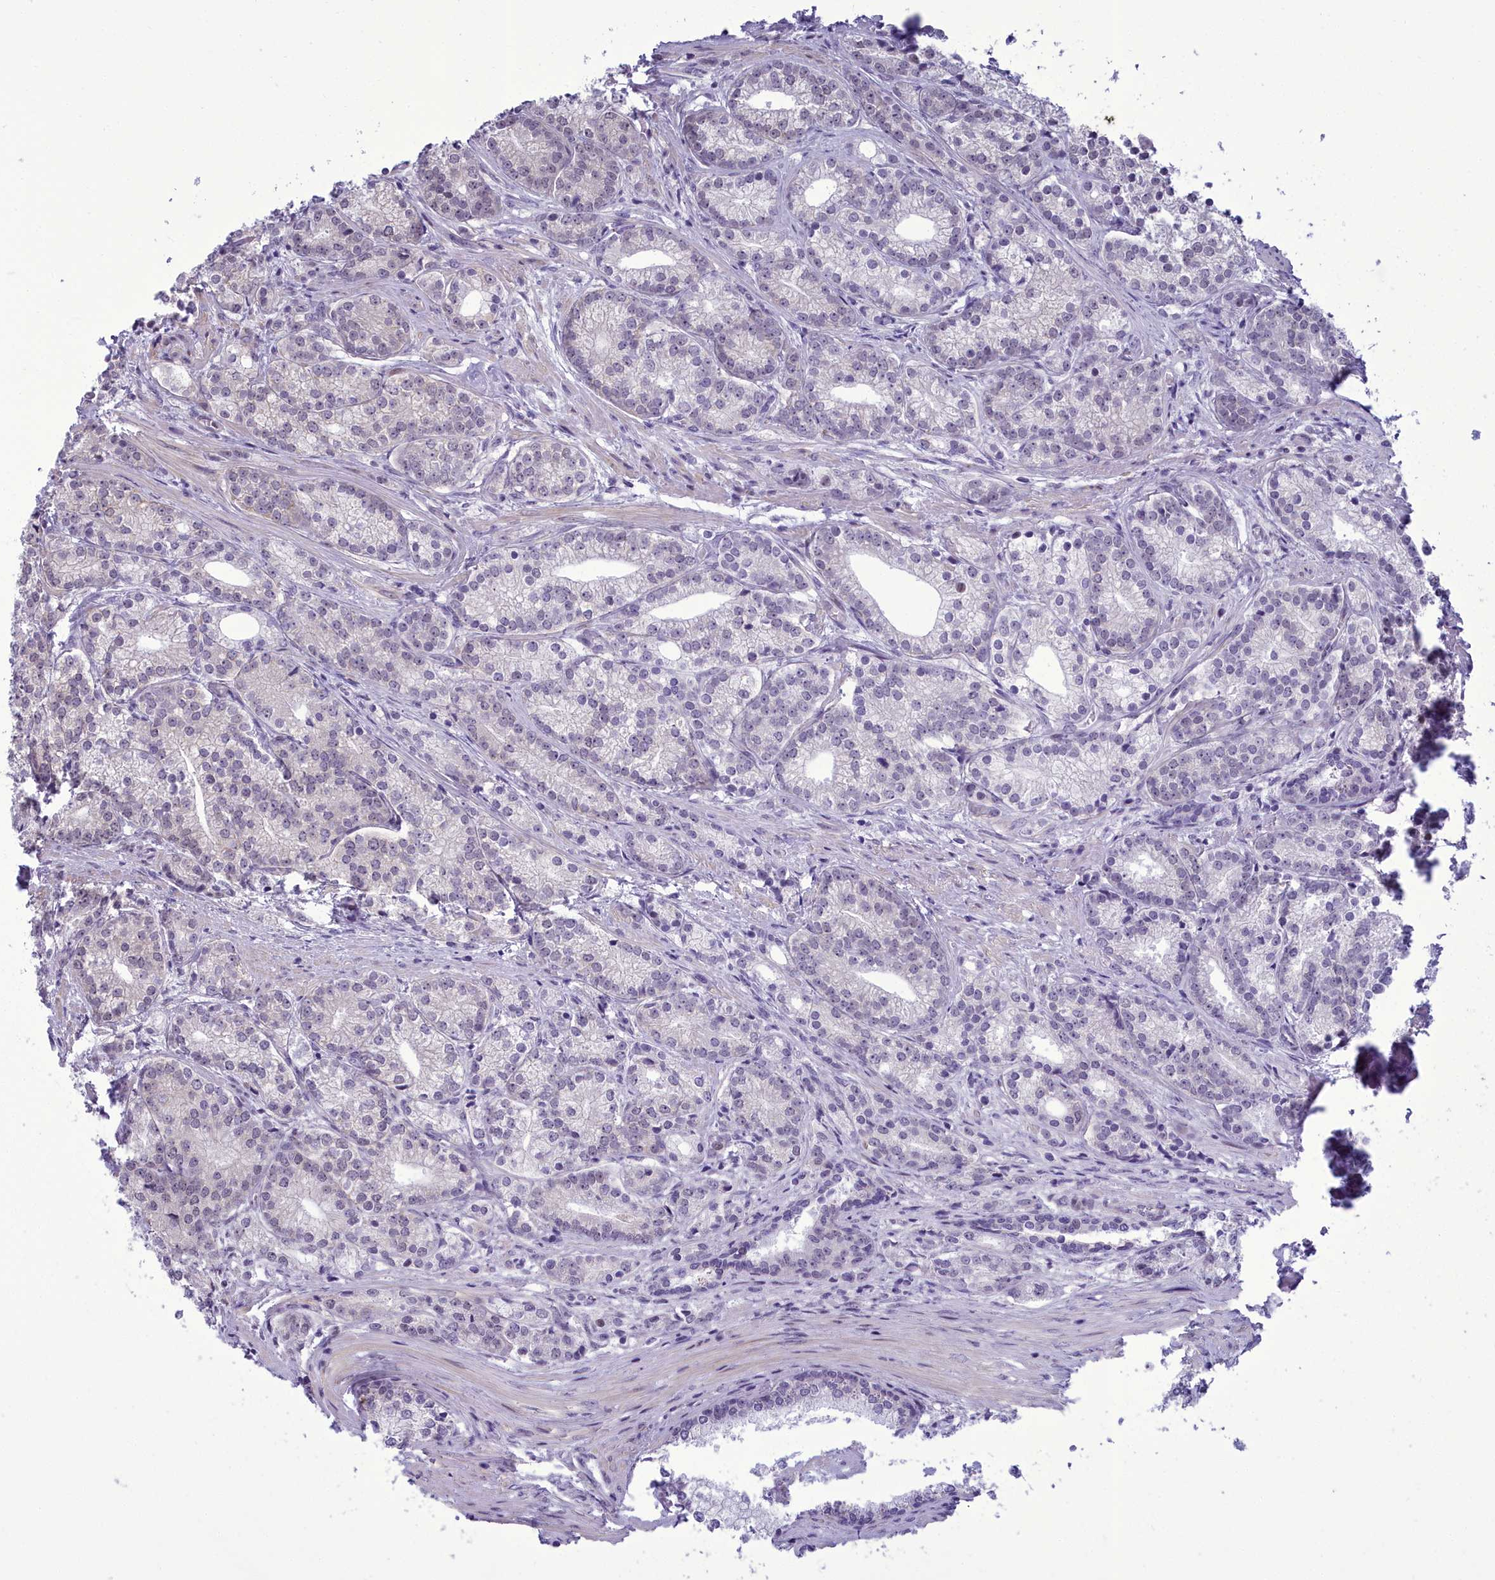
{"staining": {"intensity": "negative", "quantity": "none", "location": "none"}, "tissue": "prostate cancer", "cell_type": "Tumor cells", "image_type": "cancer", "snomed": [{"axis": "morphology", "description": "Adenocarcinoma, Low grade"}, {"axis": "topography", "description": "Prostate"}], "caption": "An IHC micrograph of prostate cancer is shown. There is no staining in tumor cells of prostate cancer.", "gene": "CEACAM19", "patient": {"sex": "male", "age": 71}}